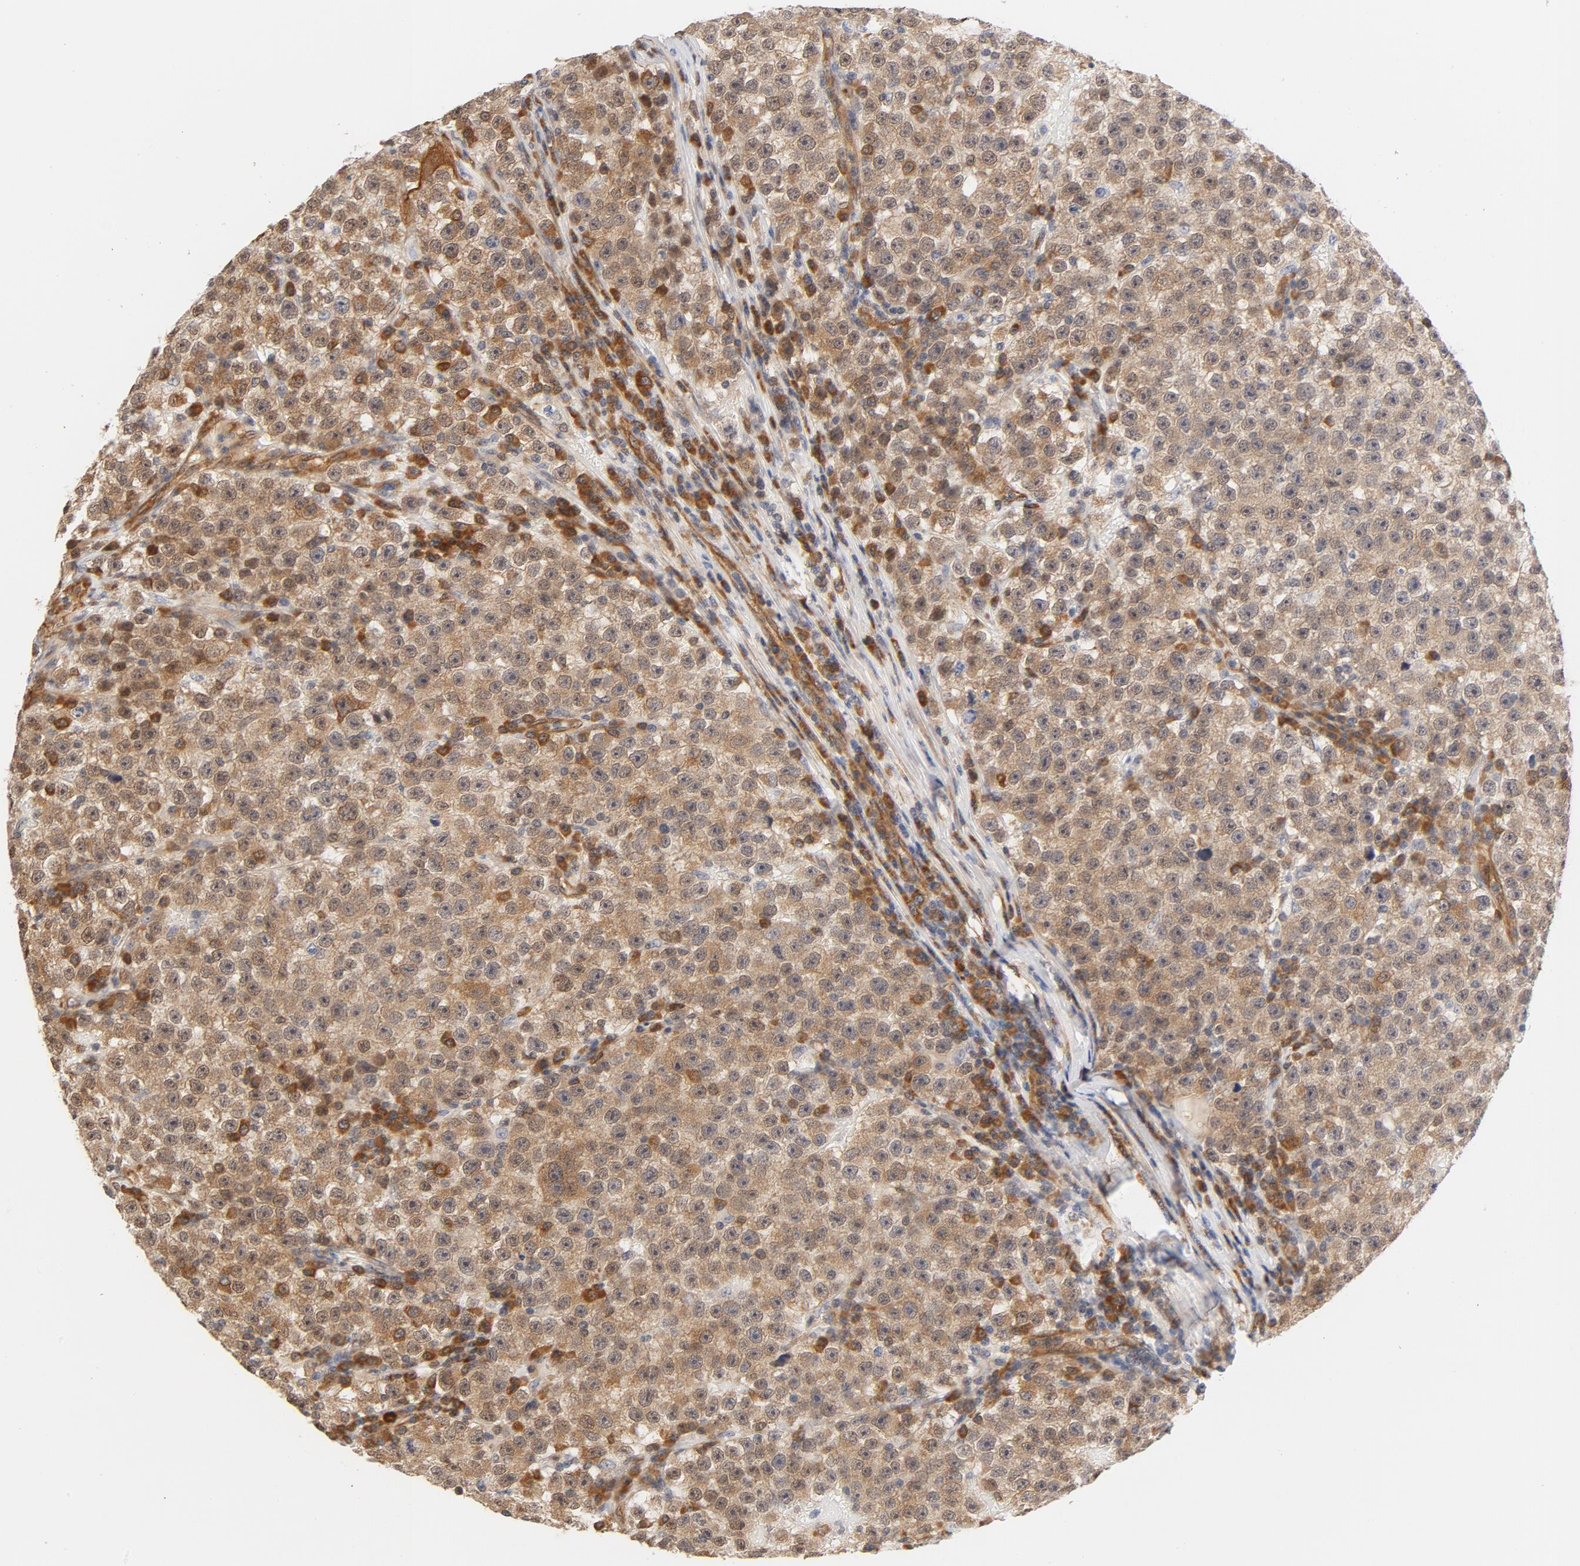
{"staining": {"intensity": "moderate", "quantity": ">75%", "location": "cytoplasmic/membranous"}, "tissue": "testis cancer", "cell_type": "Tumor cells", "image_type": "cancer", "snomed": [{"axis": "morphology", "description": "Seminoma, NOS"}, {"axis": "topography", "description": "Testis"}], "caption": "Testis seminoma tissue displays moderate cytoplasmic/membranous positivity in about >75% of tumor cells, visualized by immunohistochemistry.", "gene": "EIF4E", "patient": {"sex": "male", "age": 22}}